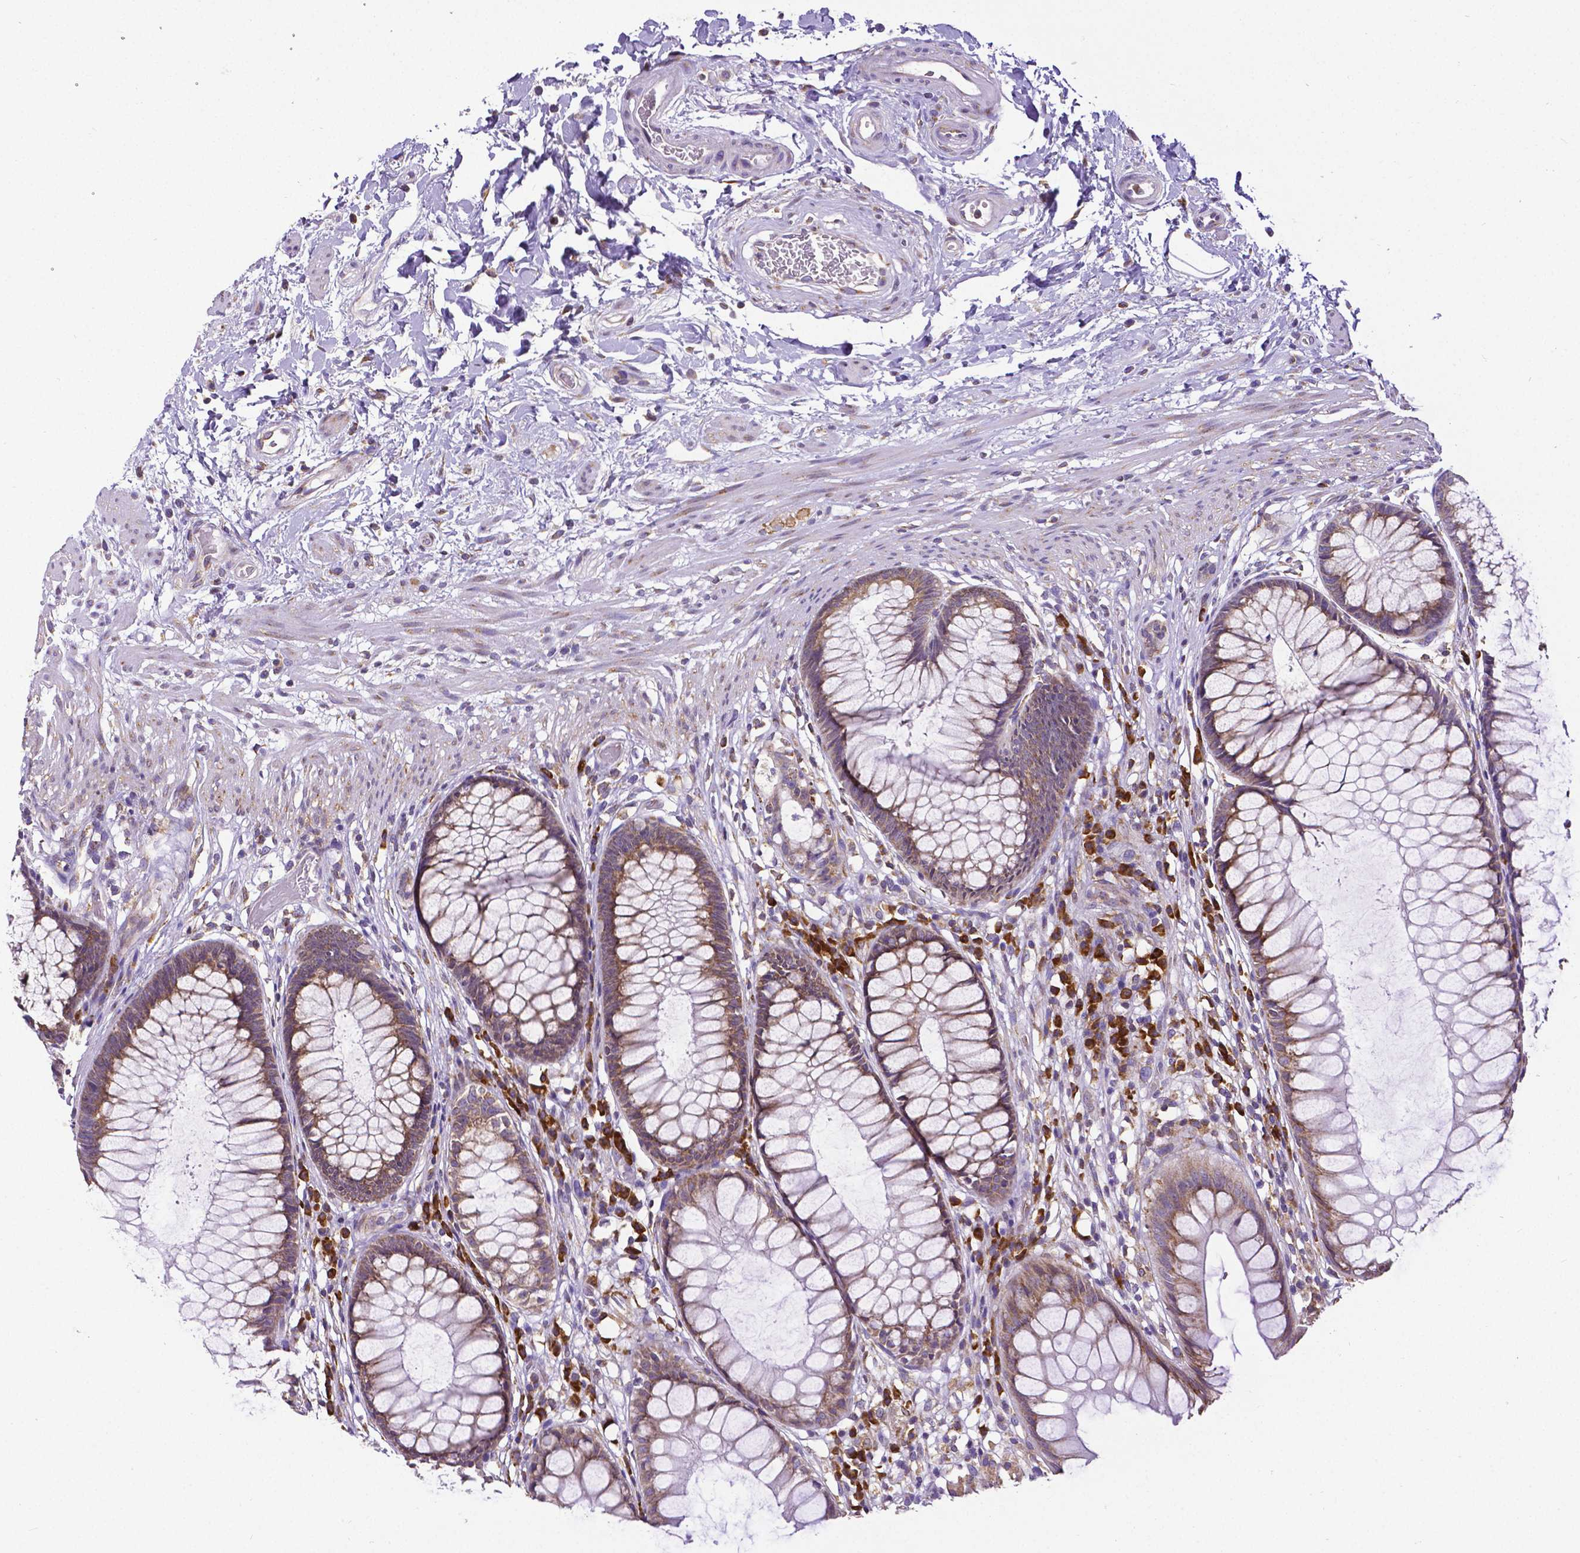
{"staining": {"intensity": "moderate", "quantity": ">75%", "location": "cytoplasmic/membranous"}, "tissue": "rectum", "cell_type": "Glandular cells", "image_type": "normal", "snomed": [{"axis": "morphology", "description": "Normal tissue, NOS"}, {"axis": "topography", "description": "Smooth muscle"}, {"axis": "topography", "description": "Rectum"}], "caption": "Immunohistochemistry photomicrograph of normal rectum: rectum stained using immunohistochemistry shows medium levels of moderate protein expression localized specifically in the cytoplasmic/membranous of glandular cells, appearing as a cytoplasmic/membranous brown color.", "gene": "MTDH", "patient": {"sex": "male", "age": 53}}